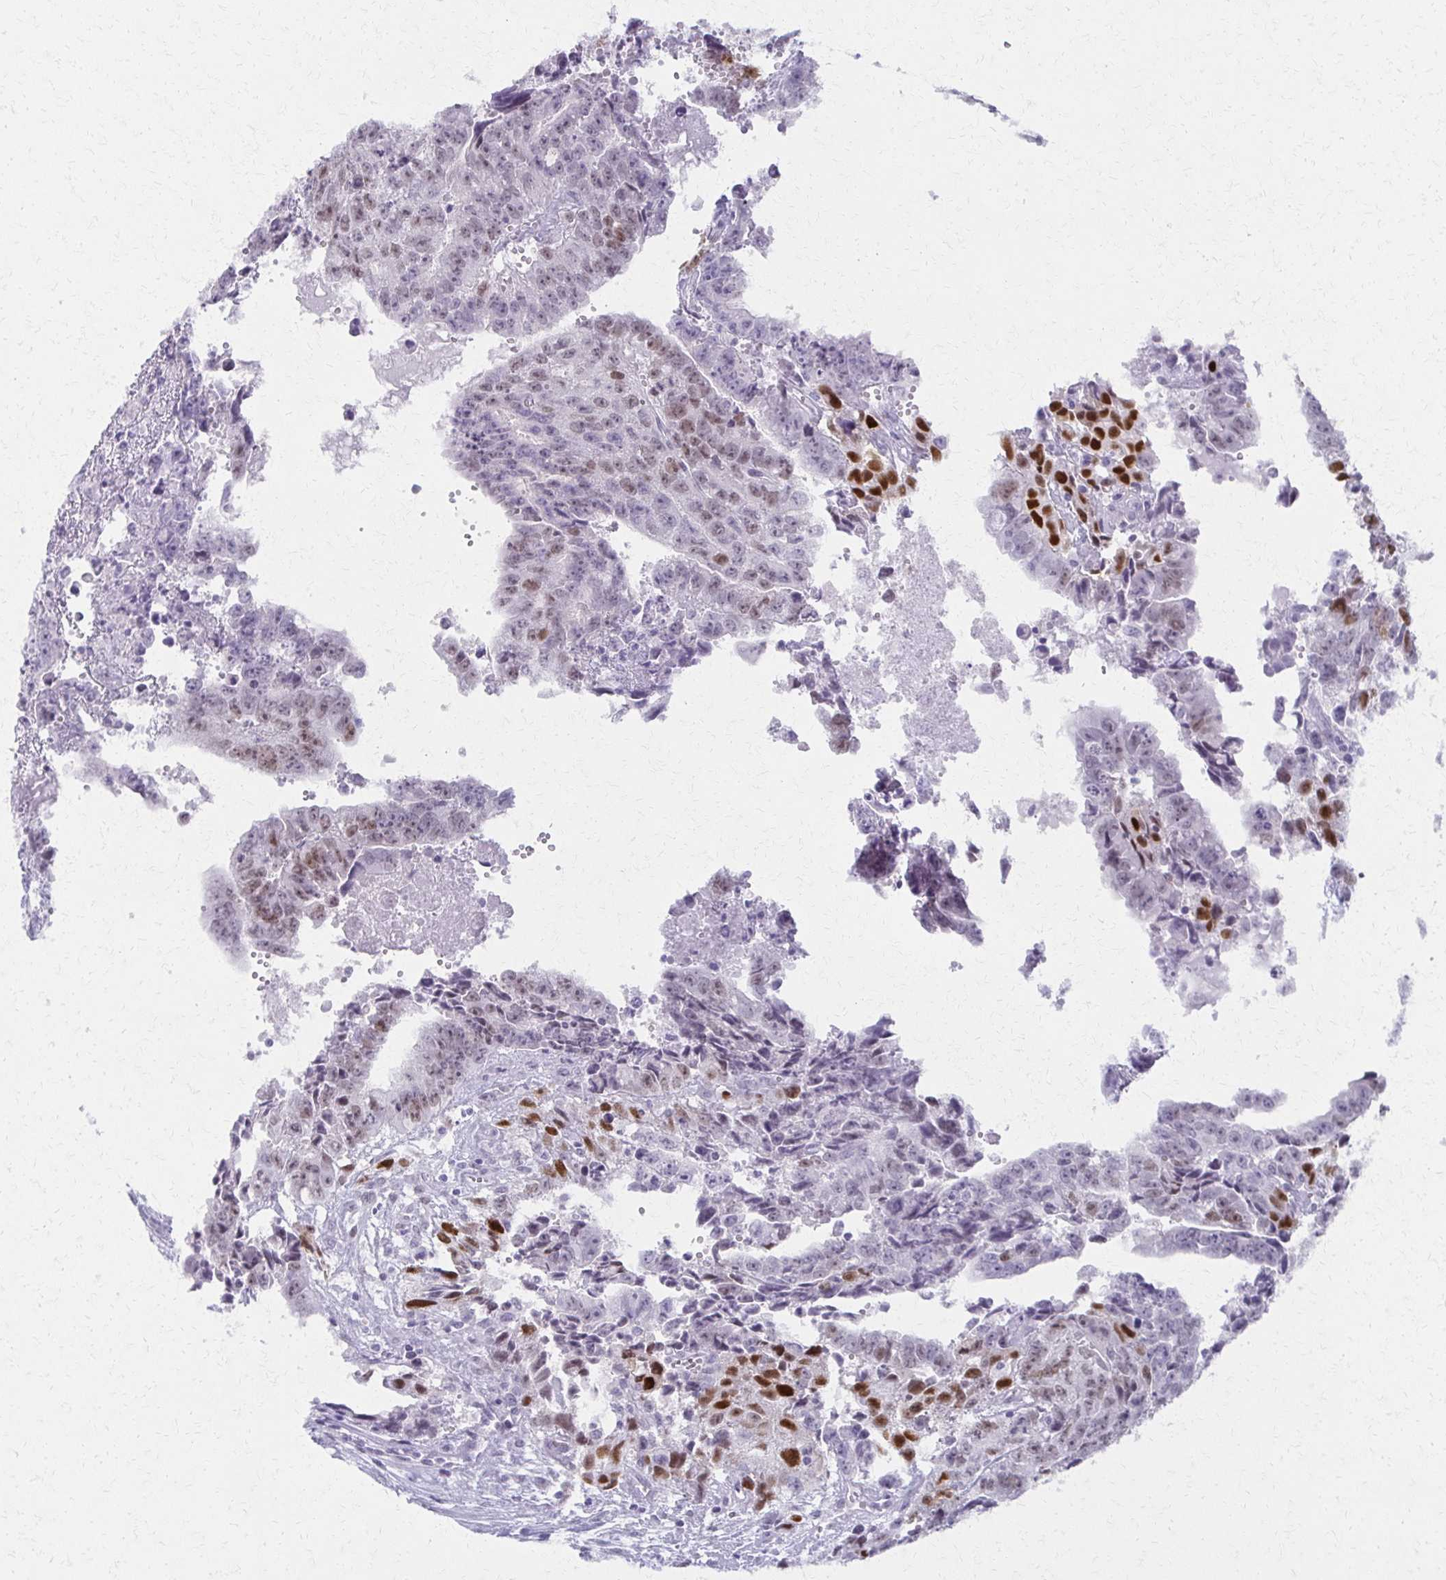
{"staining": {"intensity": "strong", "quantity": "<25%", "location": "nuclear"}, "tissue": "testis cancer", "cell_type": "Tumor cells", "image_type": "cancer", "snomed": [{"axis": "morphology", "description": "Carcinoma, Embryonal, NOS"}, {"axis": "morphology", "description": "Teratoma, malignant, NOS"}, {"axis": "topography", "description": "Testis"}], "caption": "A medium amount of strong nuclear expression is identified in approximately <25% of tumor cells in malignant teratoma (testis) tissue.", "gene": "MORC4", "patient": {"sex": "male", "age": 24}}